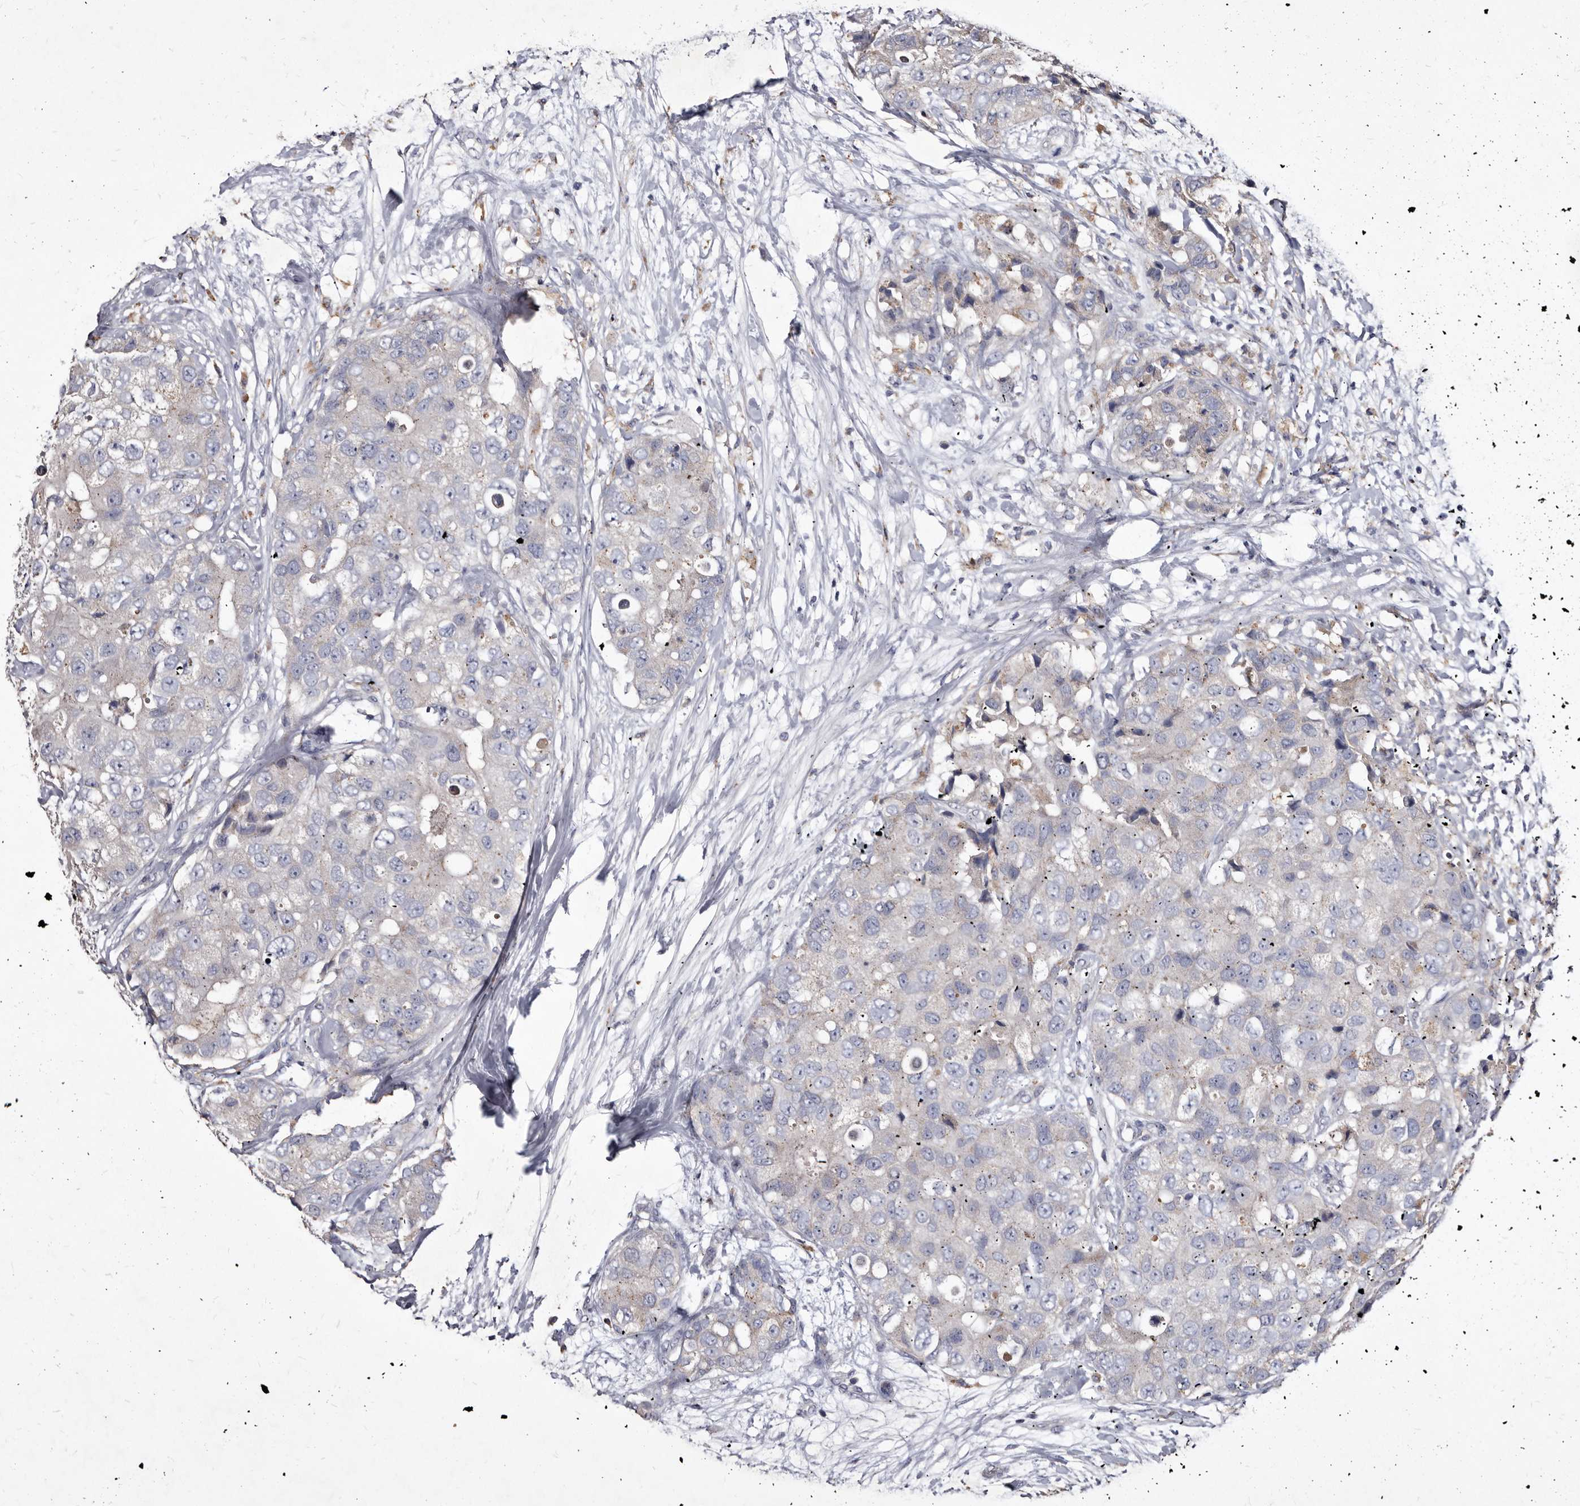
{"staining": {"intensity": "negative", "quantity": "none", "location": "none"}, "tissue": "breast cancer", "cell_type": "Tumor cells", "image_type": "cancer", "snomed": [{"axis": "morphology", "description": "Duct carcinoma"}, {"axis": "topography", "description": "Breast"}], "caption": "Tumor cells are negative for protein expression in human infiltrating ductal carcinoma (breast).", "gene": "SLC39A2", "patient": {"sex": "female", "age": 62}}